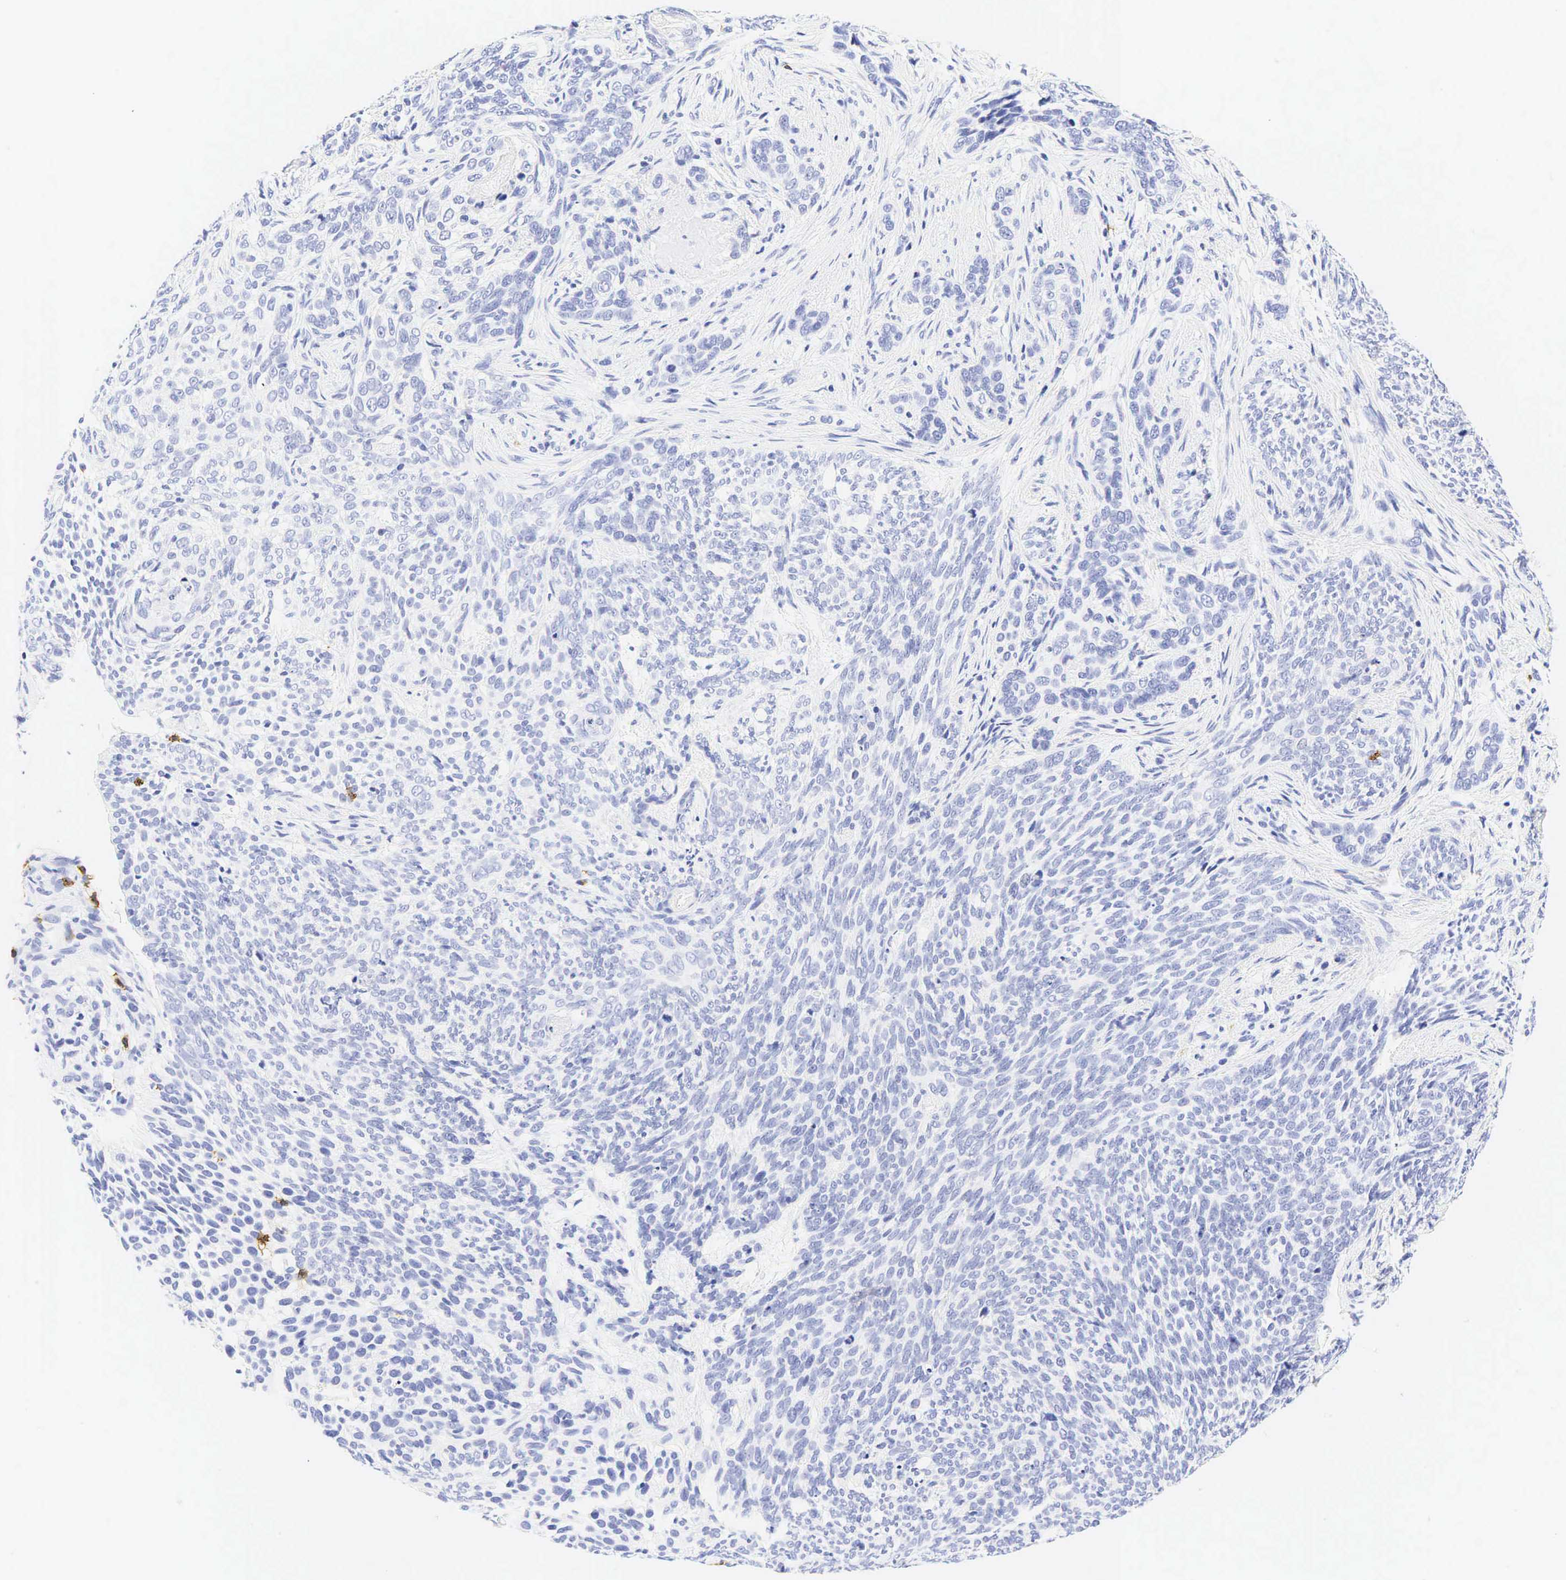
{"staining": {"intensity": "negative", "quantity": "none", "location": "none"}, "tissue": "skin cancer", "cell_type": "Tumor cells", "image_type": "cancer", "snomed": [{"axis": "morphology", "description": "Basal cell carcinoma"}, {"axis": "topography", "description": "Skin"}], "caption": "Immunohistochemistry photomicrograph of neoplastic tissue: human skin cancer (basal cell carcinoma) stained with DAB (3,3'-diaminobenzidine) demonstrates no significant protein staining in tumor cells.", "gene": "CD8A", "patient": {"sex": "male", "age": 89}}